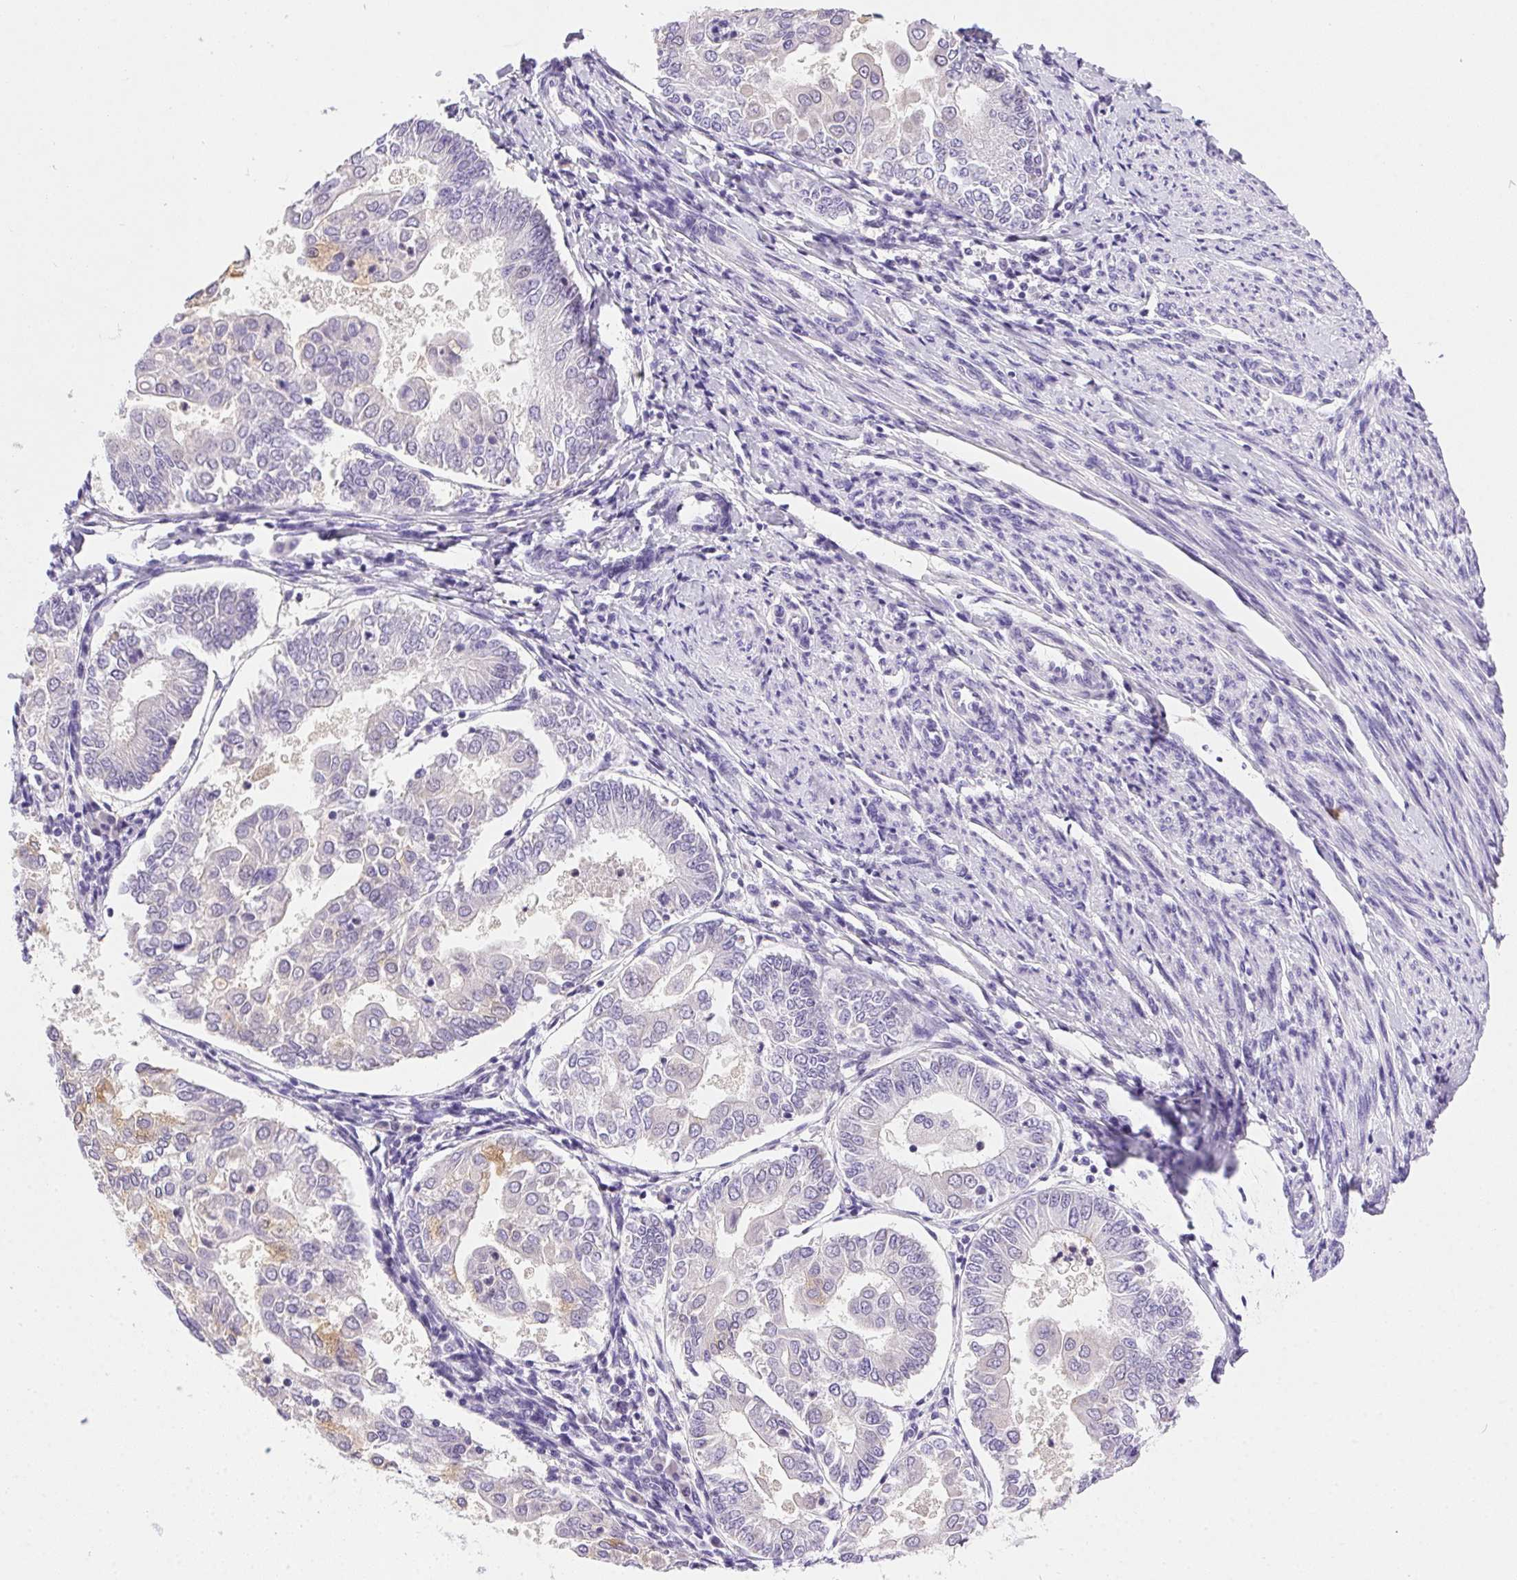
{"staining": {"intensity": "weak", "quantity": "<25%", "location": "cytoplasmic/membranous"}, "tissue": "endometrial cancer", "cell_type": "Tumor cells", "image_type": "cancer", "snomed": [{"axis": "morphology", "description": "Adenocarcinoma, NOS"}, {"axis": "topography", "description": "Endometrium"}], "caption": "DAB immunohistochemical staining of human endometrial cancer (adenocarcinoma) exhibits no significant staining in tumor cells. (DAB (3,3'-diaminobenzidine) immunohistochemistry (IHC) with hematoxylin counter stain).", "gene": "SSTR4", "patient": {"sex": "female", "age": 68}}